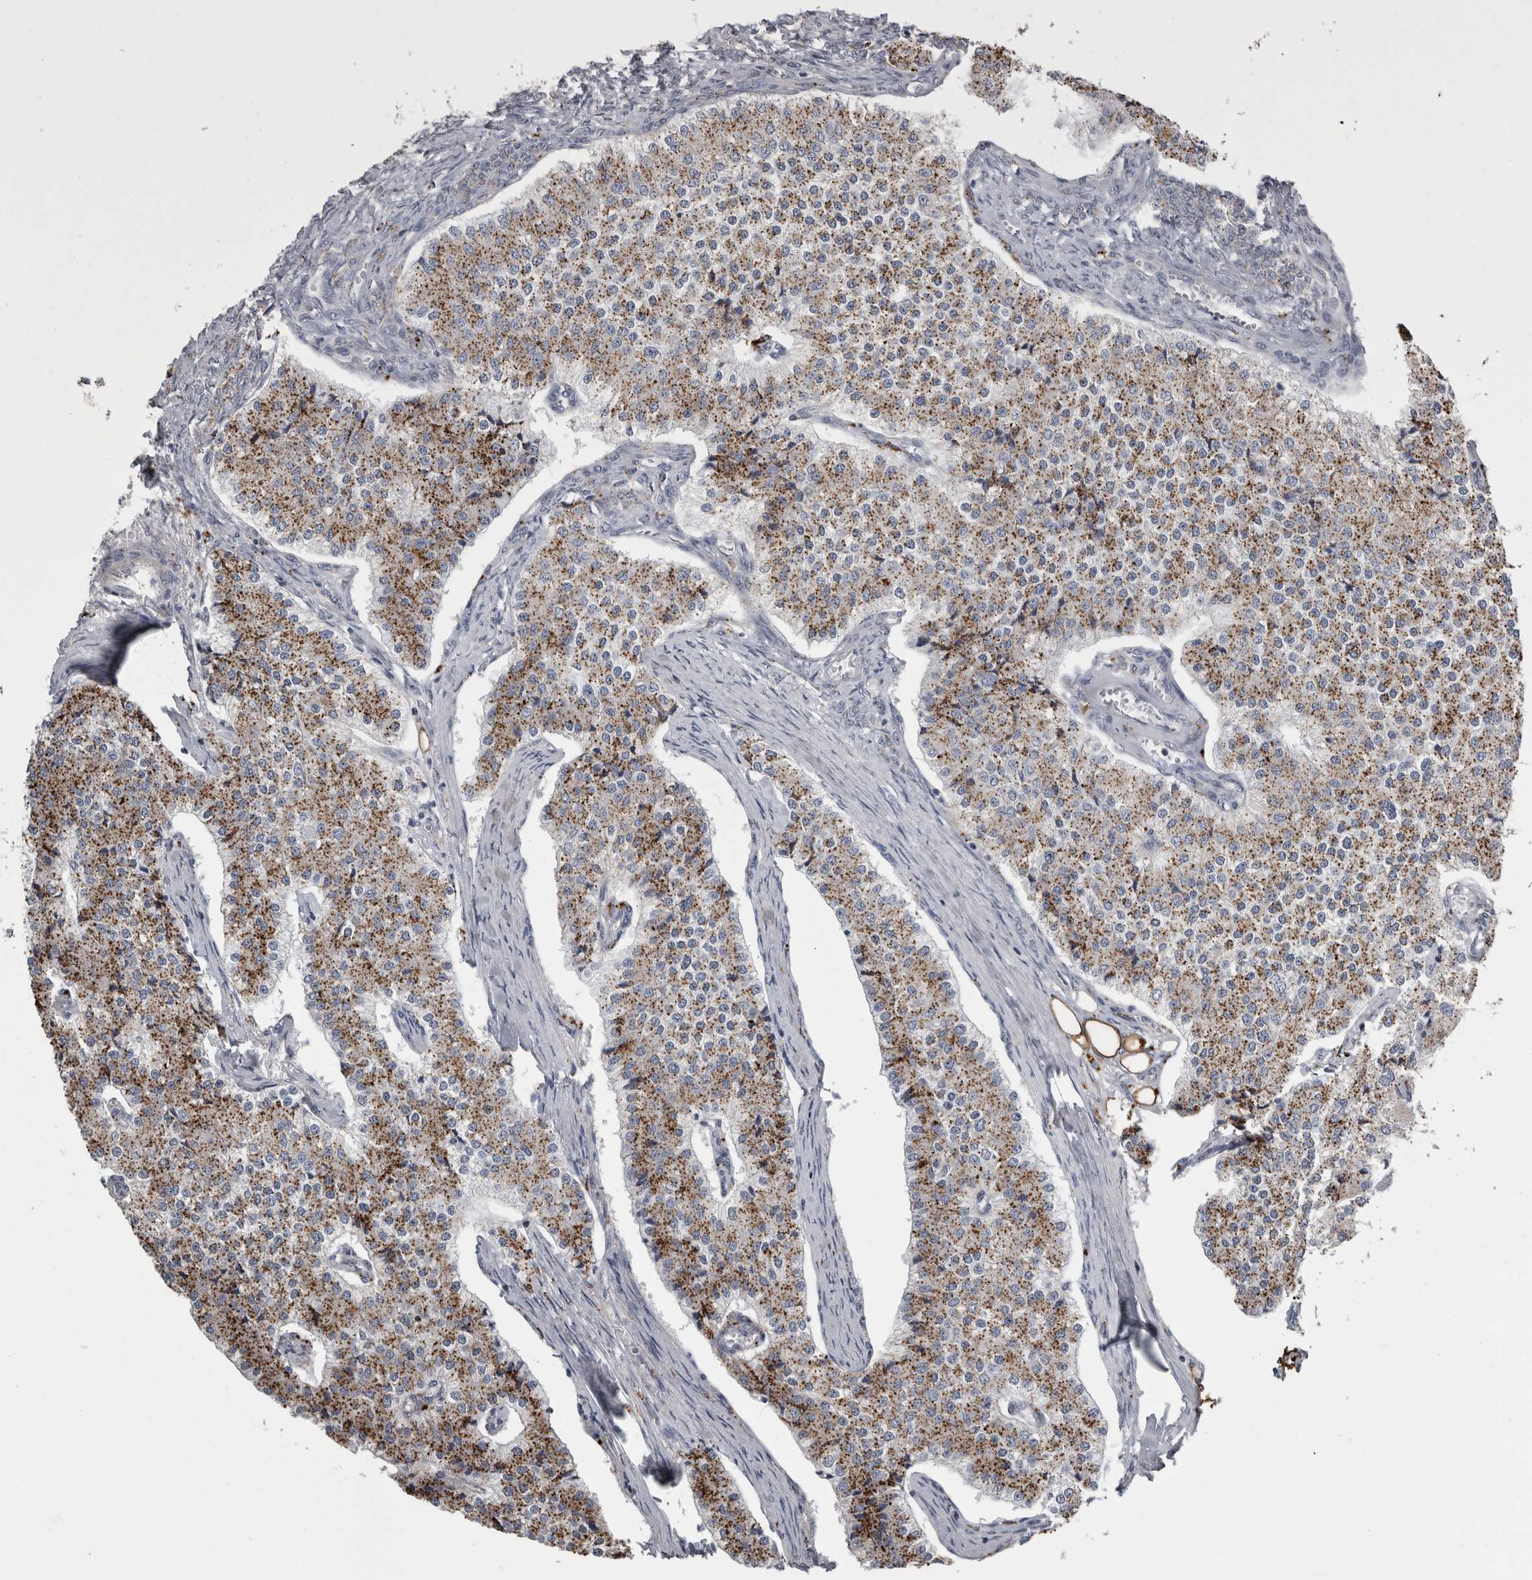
{"staining": {"intensity": "moderate", "quantity": ">75%", "location": "cytoplasmic/membranous"}, "tissue": "carcinoid", "cell_type": "Tumor cells", "image_type": "cancer", "snomed": [{"axis": "morphology", "description": "Carcinoid, malignant, NOS"}, {"axis": "topography", "description": "Colon"}], "caption": "DAB (3,3'-diaminobenzidine) immunohistochemical staining of carcinoid (malignant) exhibits moderate cytoplasmic/membranous protein staining in approximately >75% of tumor cells.", "gene": "DPP7", "patient": {"sex": "female", "age": 52}}